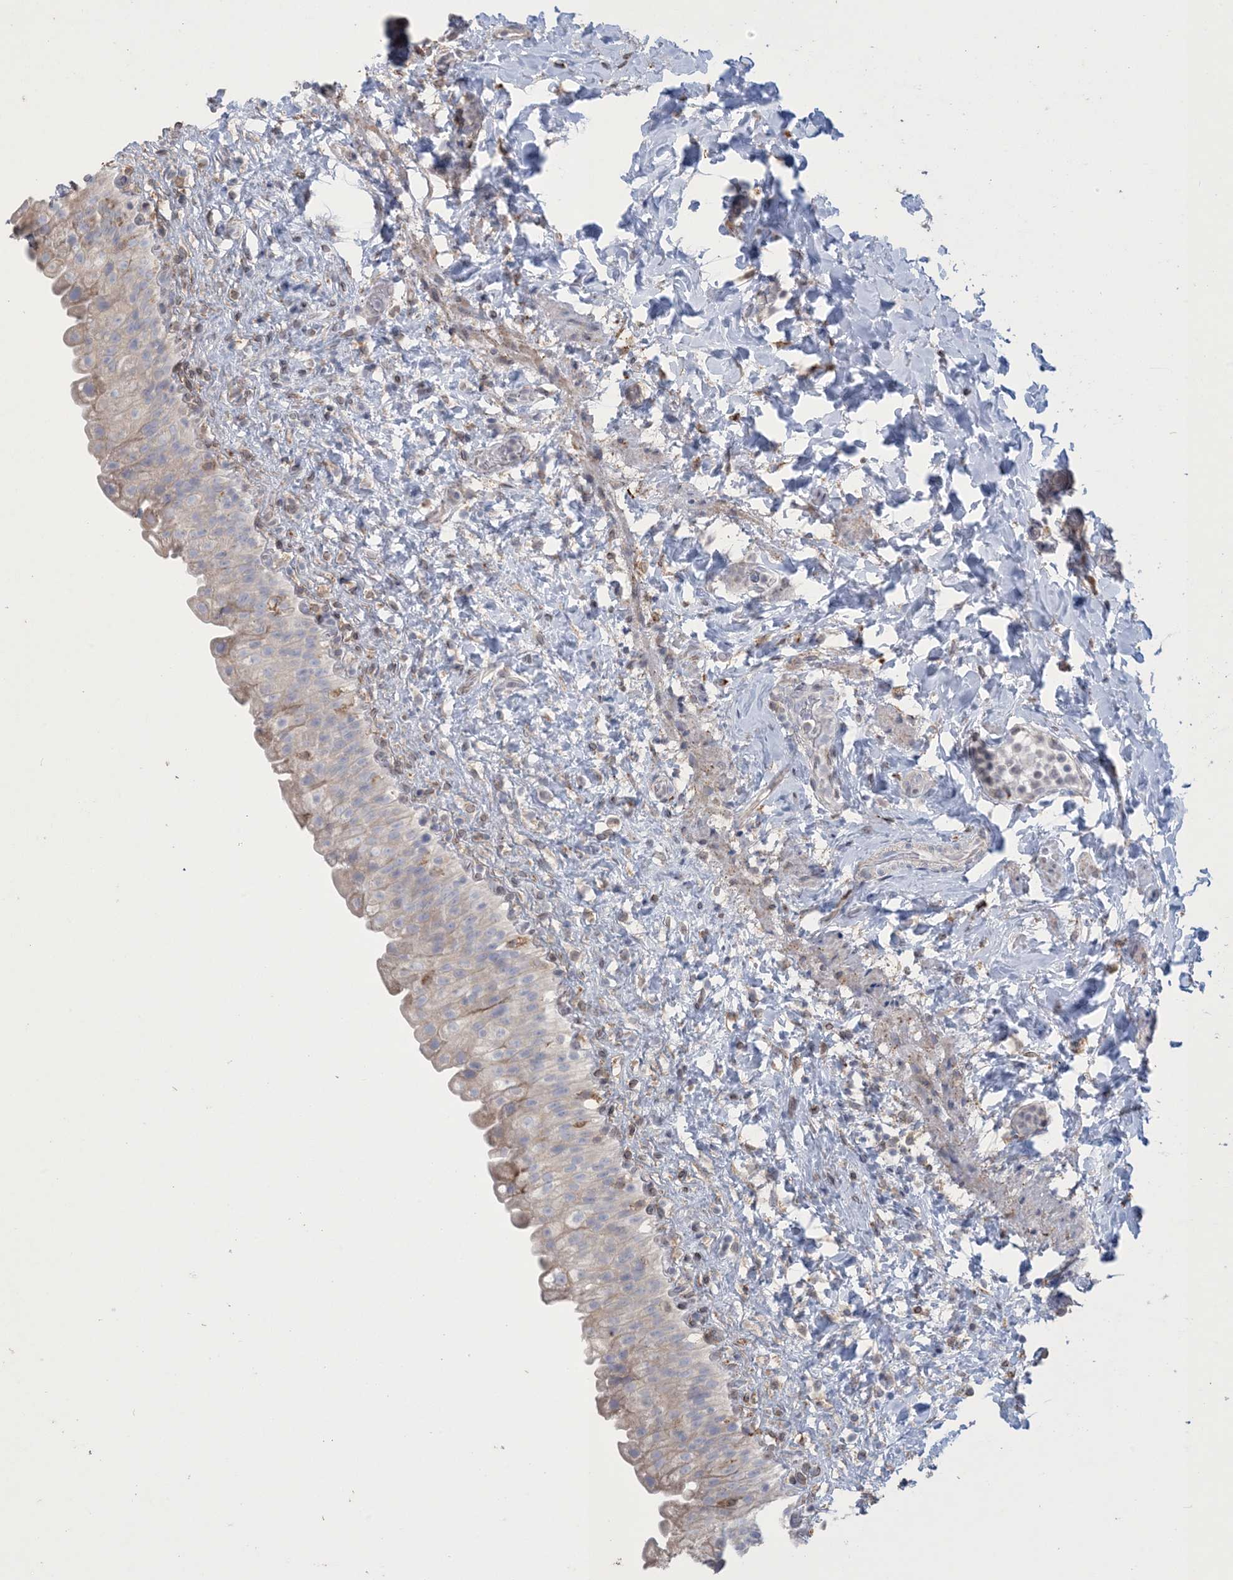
{"staining": {"intensity": "weak", "quantity": "<25%", "location": "cytoplasmic/membranous"}, "tissue": "urinary bladder", "cell_type": "Urothelial cells", "image_type": "normal", "snomed": [{"axis": "morphology", "description": "Normal tissue, NOS"}, {"axis": "topography", "description": "Urinary bladder"}], "caption": "Protein analysis of unremarkable urinary bladder demonstrates no significant staining in urothelial cells. Nuclei are stained in blue.", "gene": "SHANK1", "patient": {"sex": "female", "age": 27}}